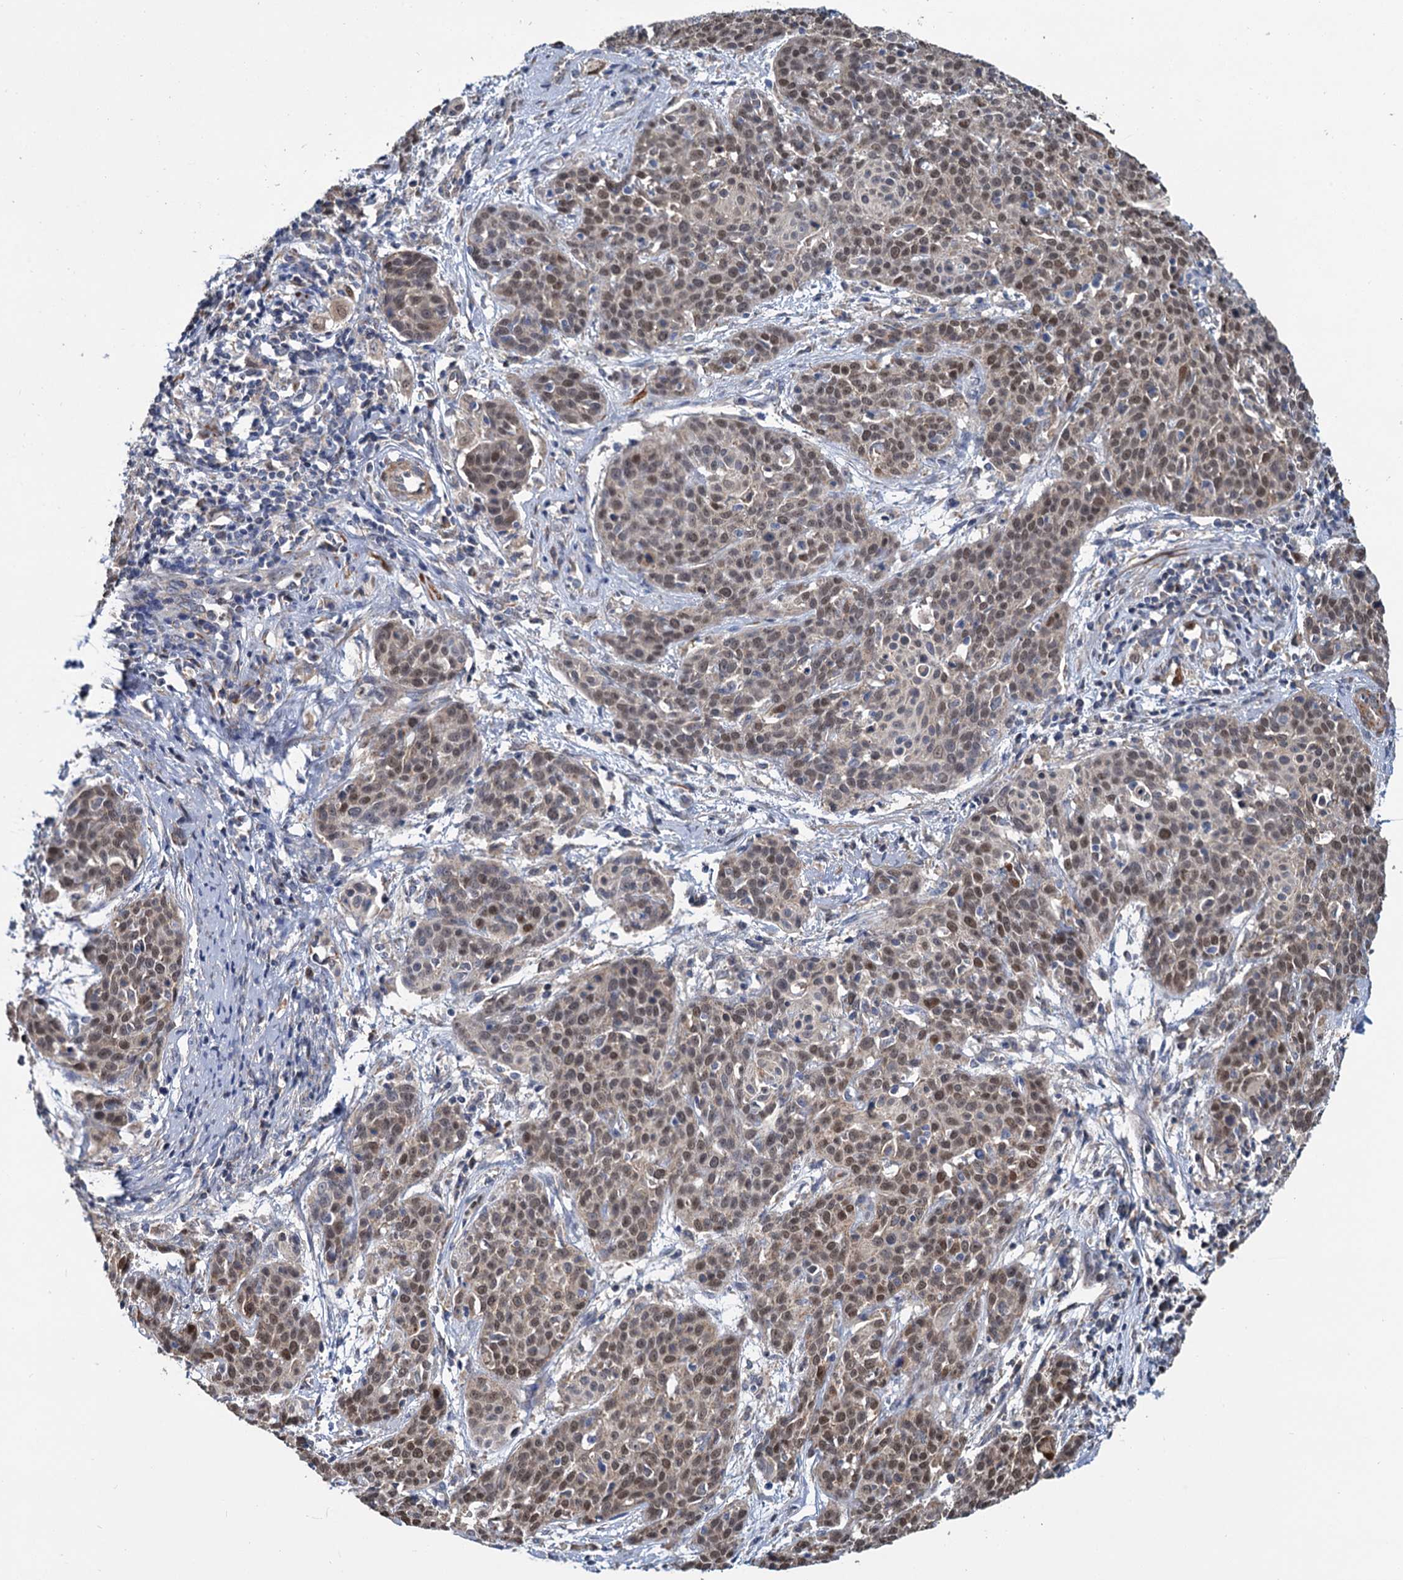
{"staining": {"intensity": "weak", "quantity": ">75%", "location": "nuclear"}, "tissue": "cervical cancer", "cell_type": "Tumor cells", "image_type": "cancer", "snomed": [{"axis": "morphology", "description": "Squamous cell carcinoma, NOS"}, {"axis": "topography", "description": "Cervix"}], "caption": "Immunohistochemical staining of human squamous cell carcinoma (cervical) shows low levels of weak nuclear protein expression in about >75% of tumor cells.", "gene": "ALKBH7", "patient": {"sex": "female", "age": 38}}